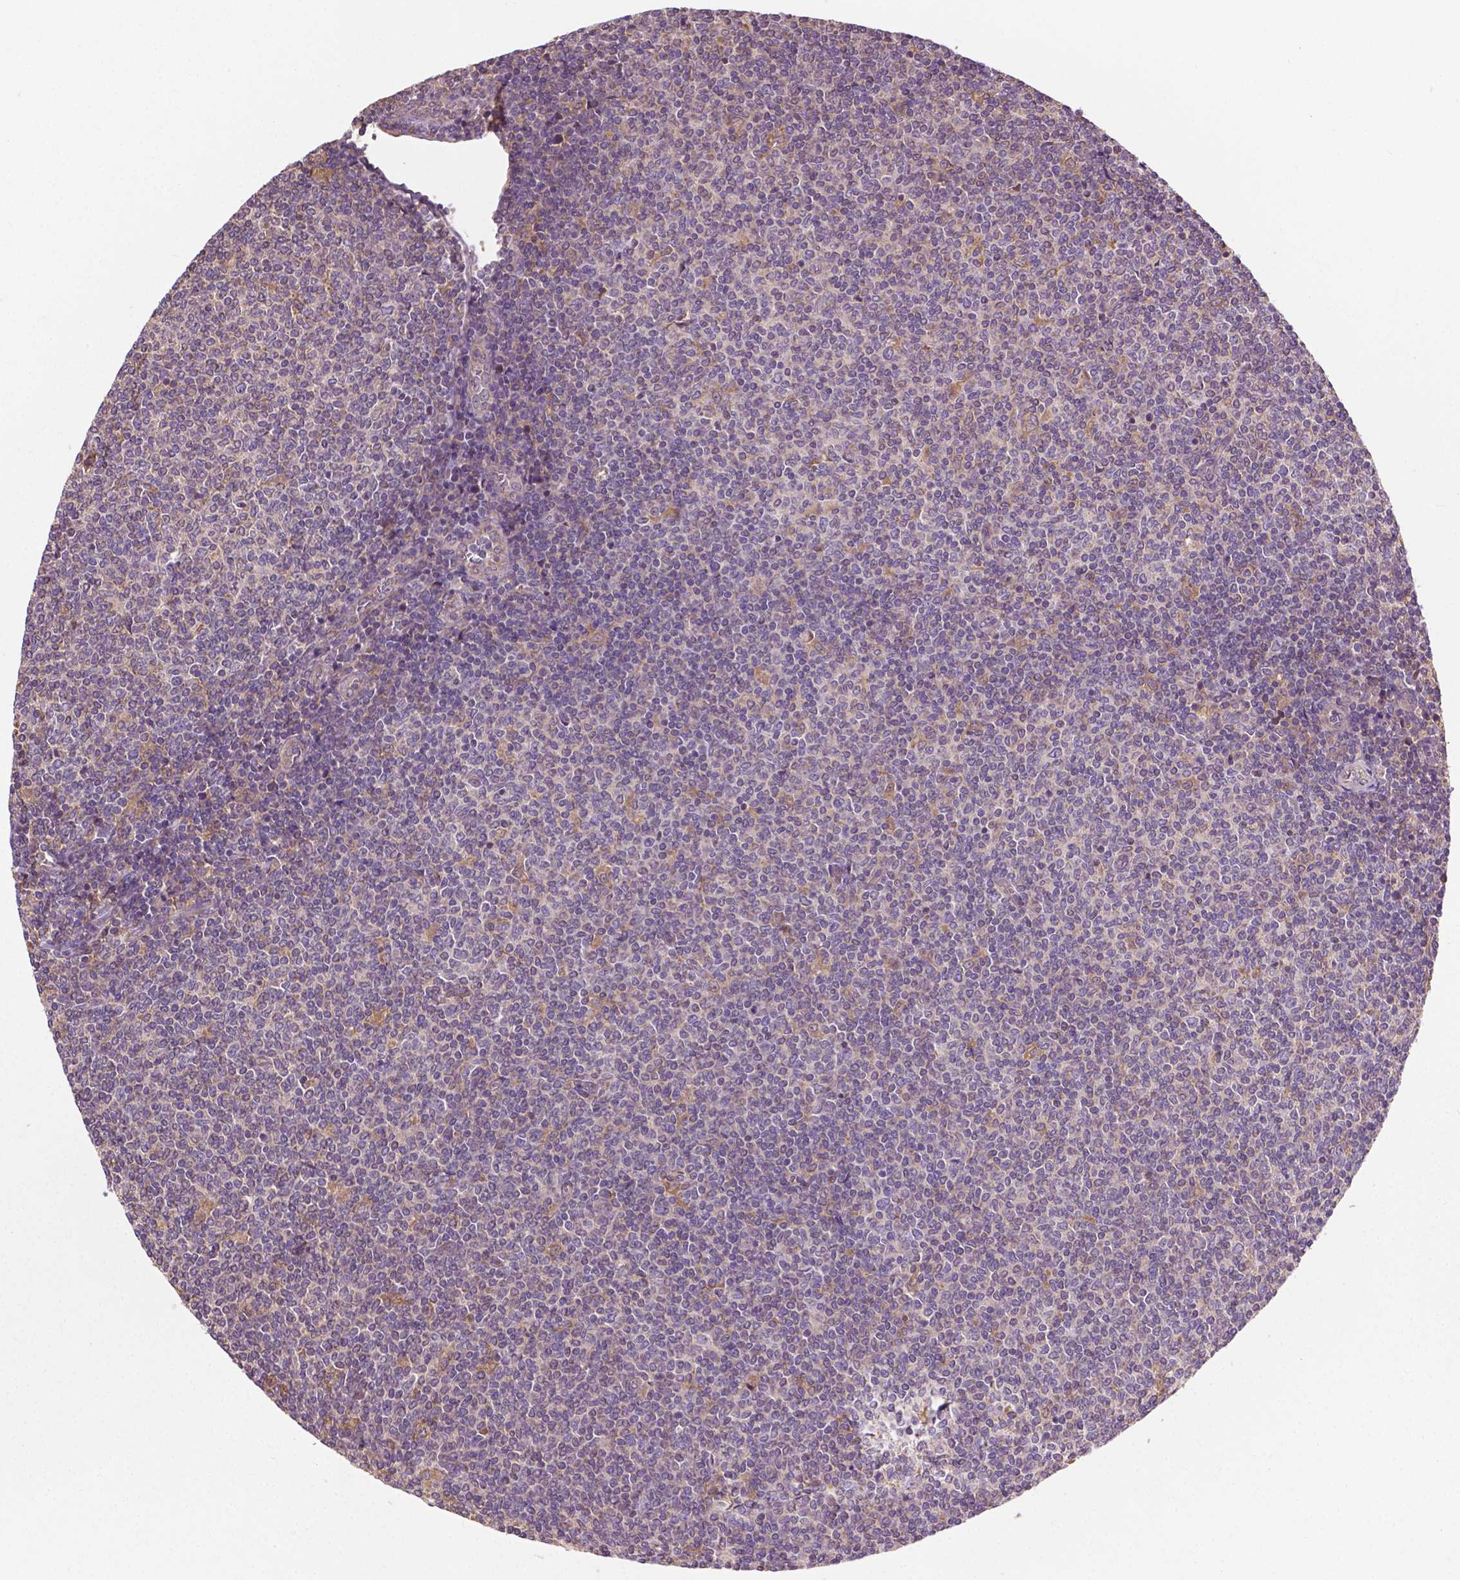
{"staining": {"intensity": "negative", "quantity": "none", "location": "none"}, "tissue": "lymphoma", "cell_type": "Tumor cells", "image_type": "cancer", "snomed": [{"axis": "morphology", "description": "Malignant lymphoma, non-Hodgkin's type, Low grade"}, {"axis": "topography", "description": "Lymph node"}], "caption": "Tumor cells are negative for brown protein staining in lymphoma. Brightfield microscopy of immunohistochemistry stained with DAB (brown) and hematoxylin (blue), captured at high magnification.", "gene": "GJA9", "patient": {"sex": "male", "age": 52}}